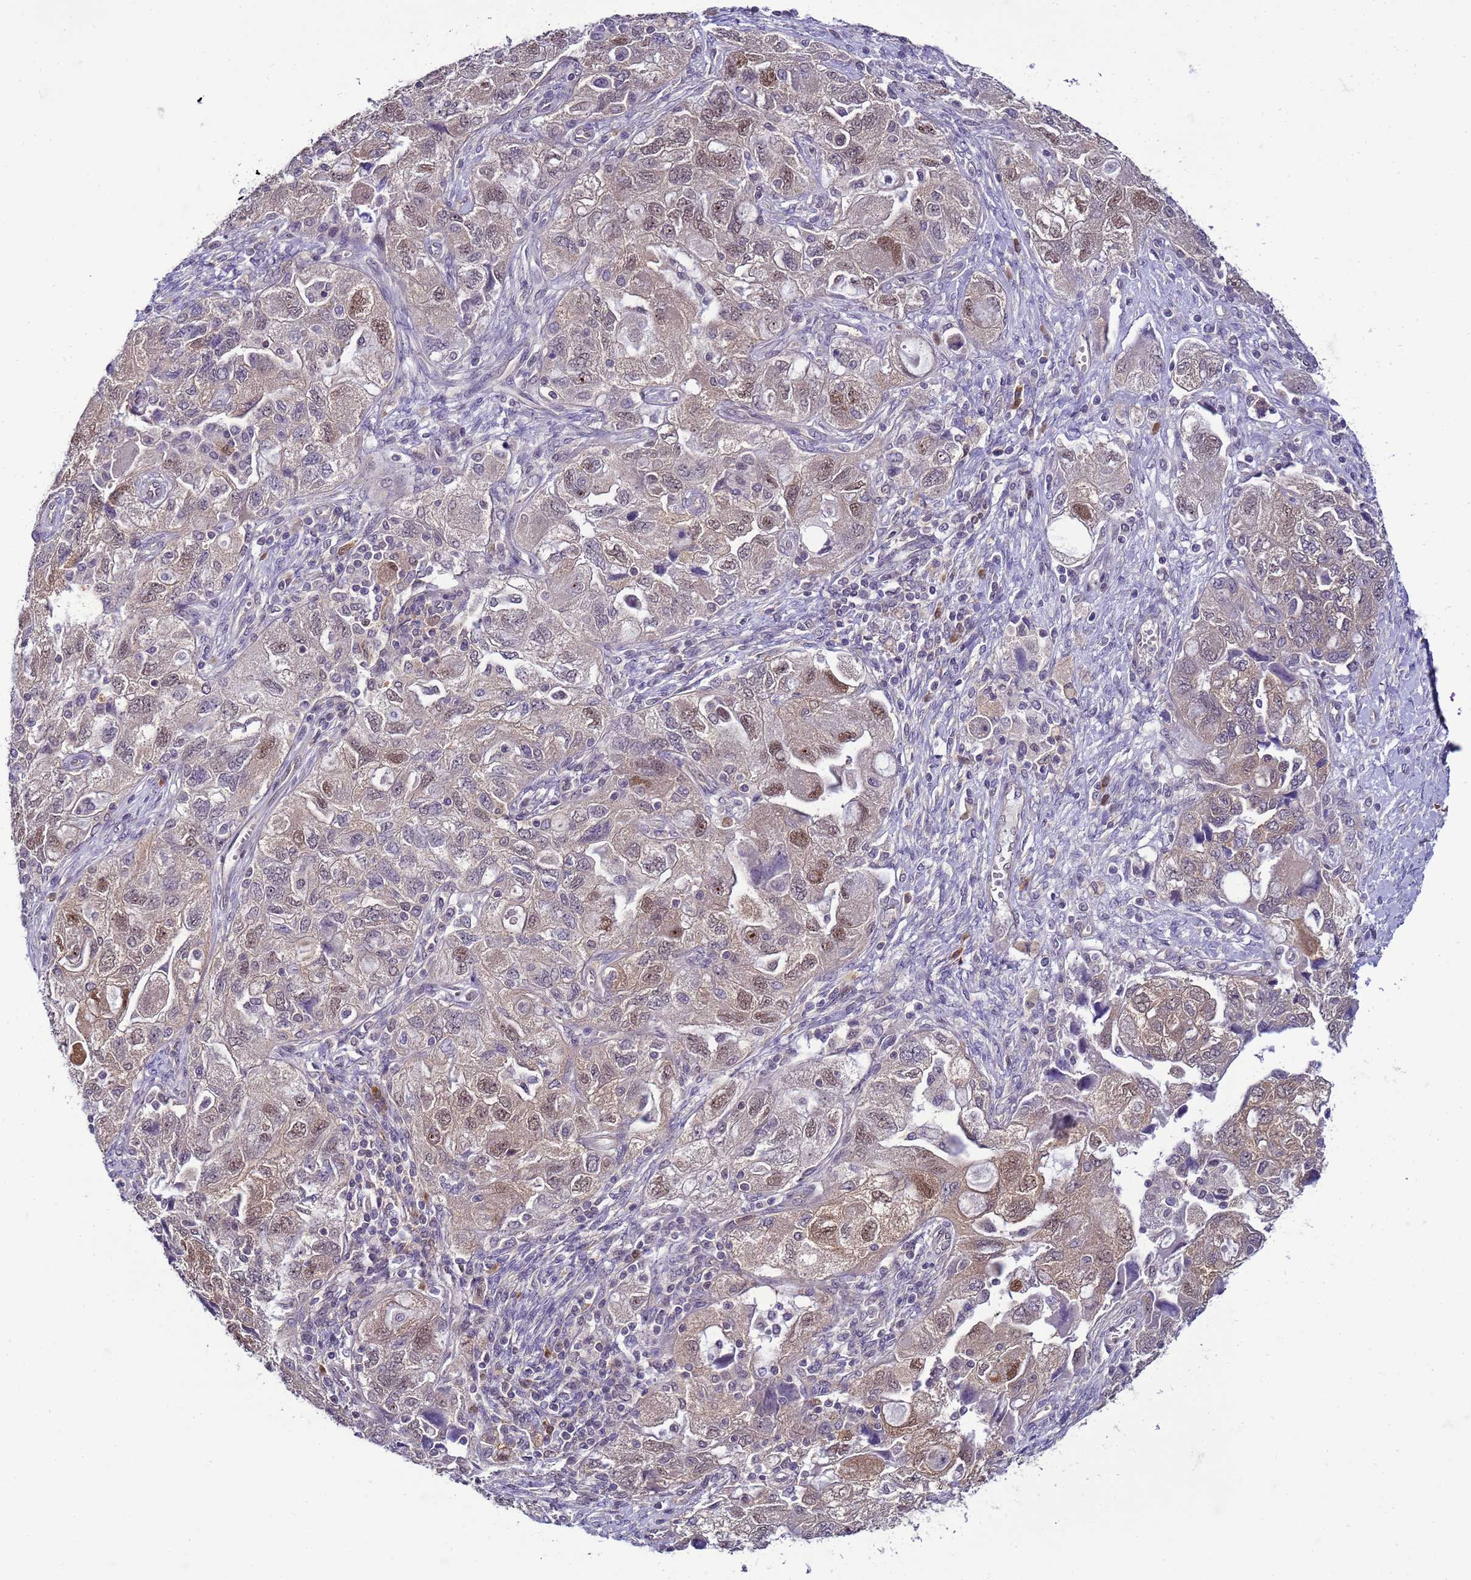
{"staining": {"intensity": "moderate", "quantity": "25%-75%", "location": "cytoplasmic/membranous,nuclear"}, "tissue": "ovarian cancer", "cell_type": "Tumor cells", "image_type": "cancer", "snomed": [{"axis": "morphology", "description": "Carcinoma, NOS"}, {"axis": "morphology", "description": "Cystadenocarcinoma, serous, NOS"}, {"axis": "topography", "description": "Ovary"}], "caption": "Ovarian cancer stained with DAB (3,3'-diaminobenzidine) immunohistochemistry (IHC) exhibits medium levels of moderate cytoplasmic/membranous and nuclear staining in about 25%-75% of tumor cells.", "gene": "DDI2", "patient": {"sex": "female", "age": 69}}